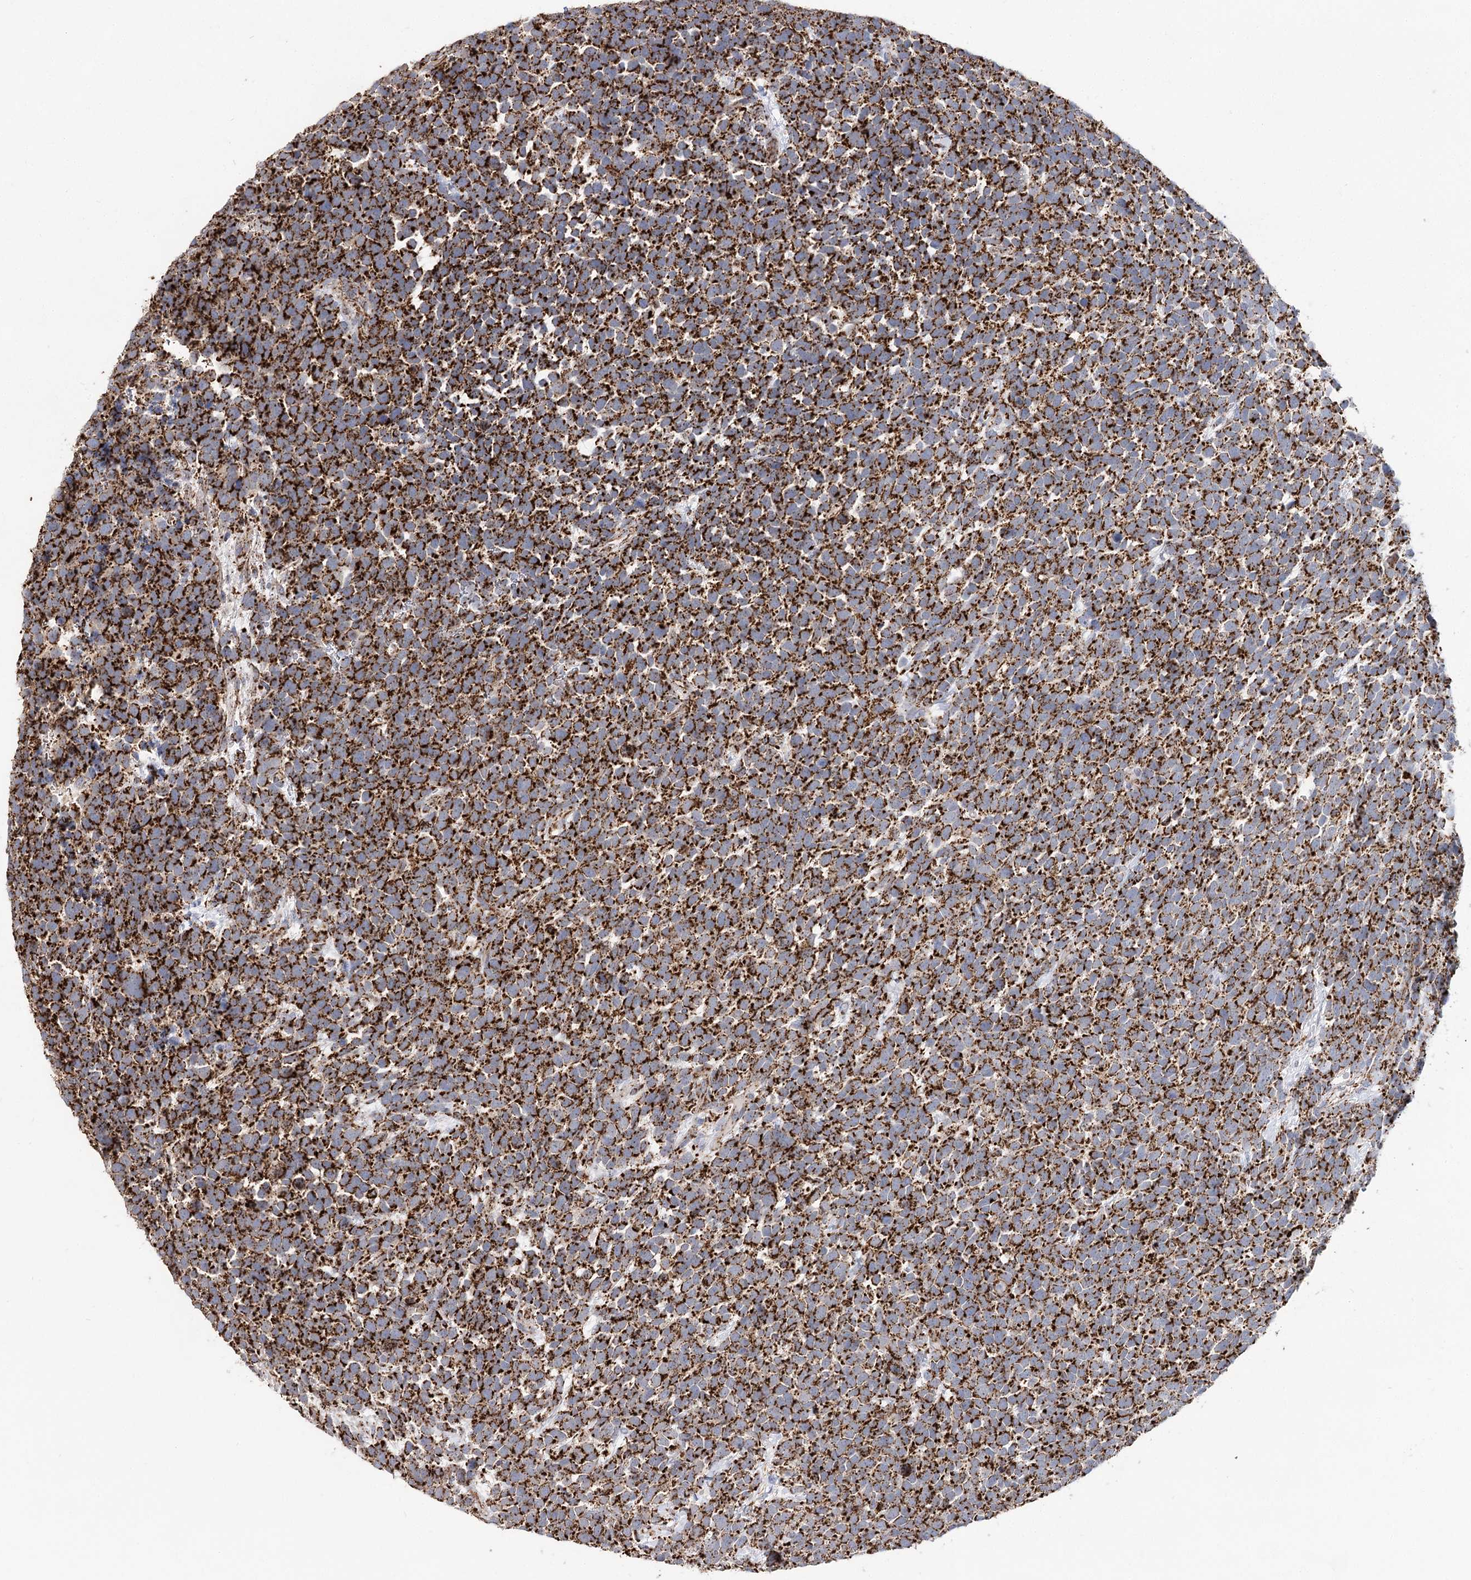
{"staining": {"intensity": "strong", "quantity": ">75%", "location": "cytoplasmic/membranous"}, "tissue": "urothelial cancer", "cell_type": "Tumor cells", "image_type": "cancer", "snomed": [{"axis": "morphology", "description": "Urothelial carcinoma, High grade"}, {"axis": "topography", "description": "Urinary bladder"}], "caption": "Strong cytoplasmic/membranous staining is identified in about >75% of tumor cells in urothelial cancer. (IHC, brightfield microscopy, high magnification).", "gene": "NADK2", "patient": {"sex": "female", "age": 82}}